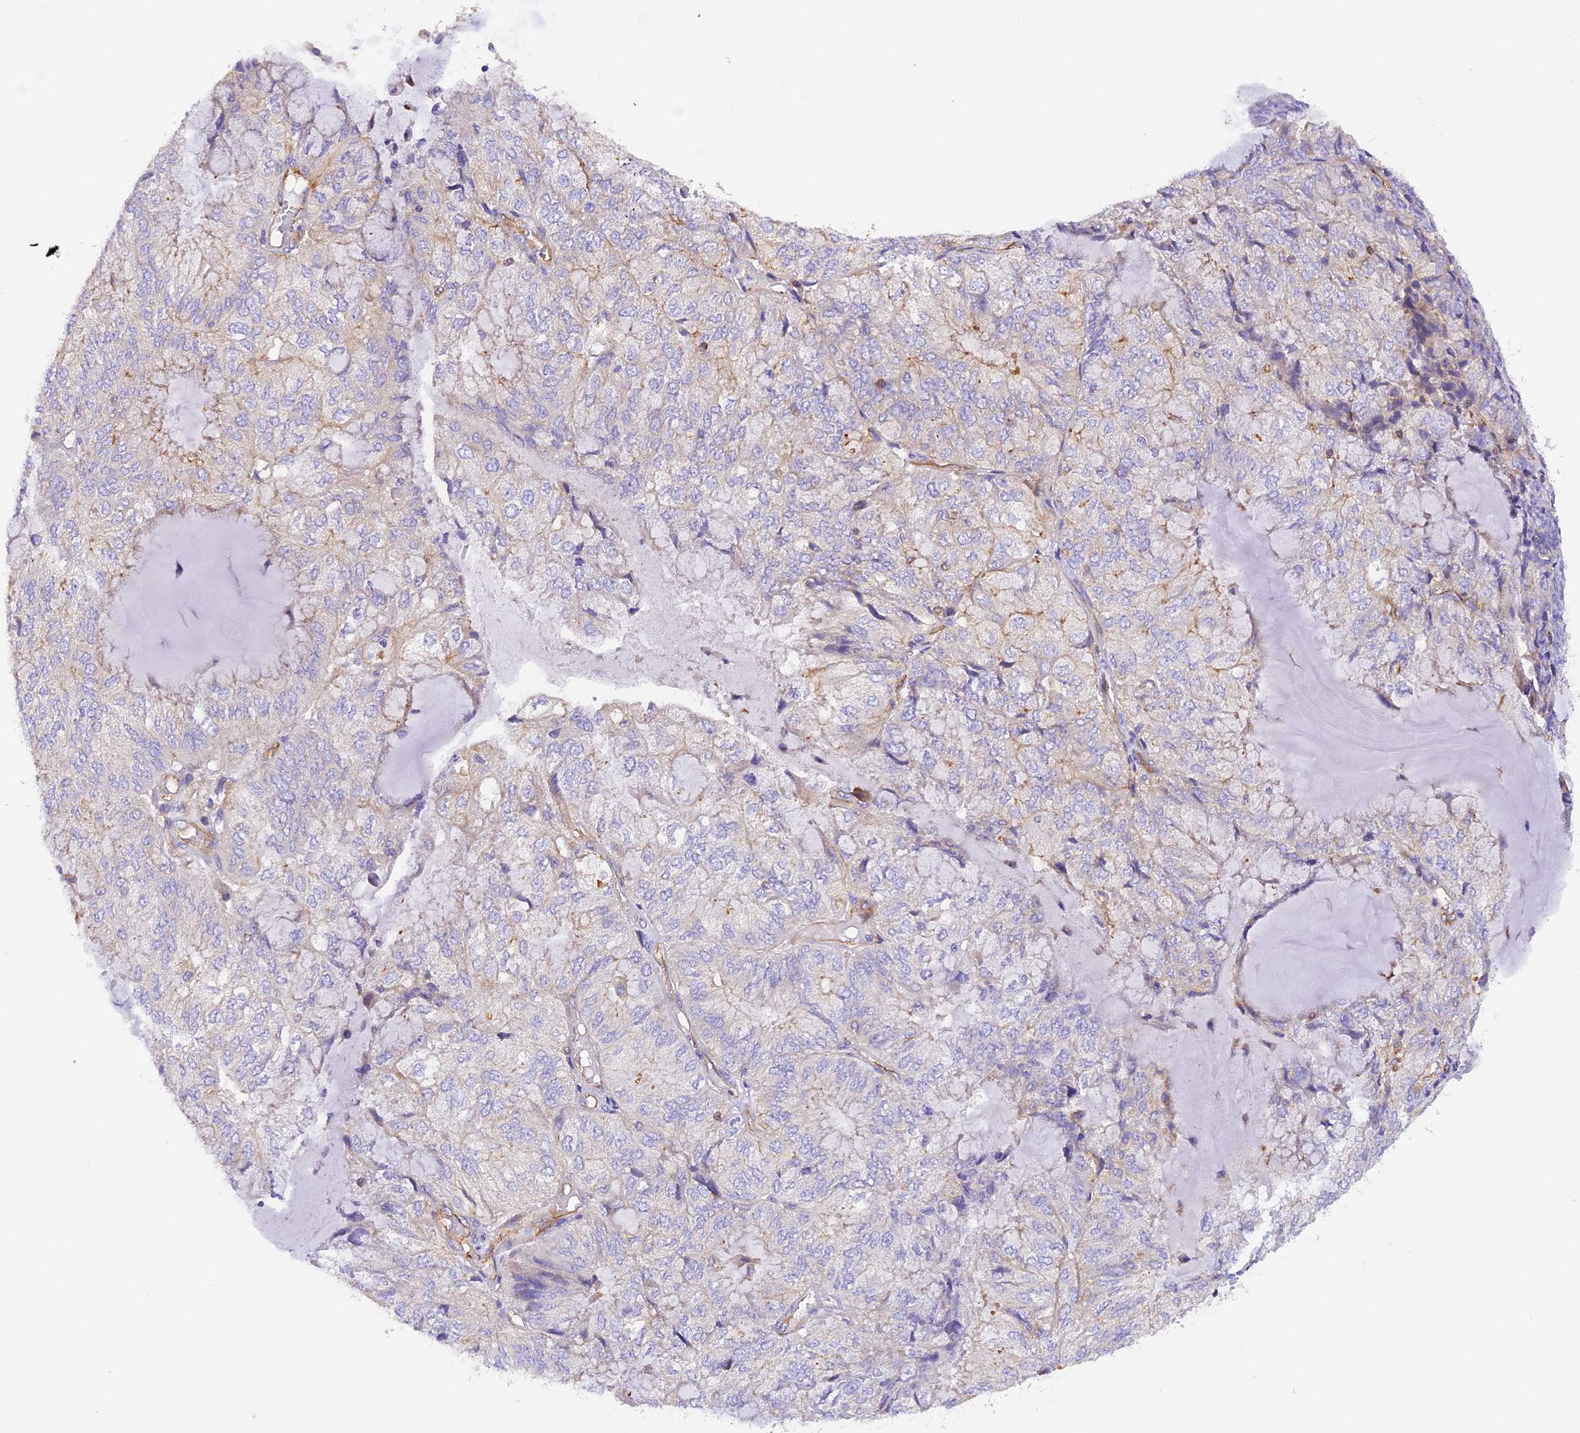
{"staining": {"intensity": "weak", "quantity": "<25%", "location": "cytoplasmic/membranous"}, "tissue": "endometrial cancer", "cell_type": "Tumor cells", "image_type": "cancer", "snomed": [{"axis": "morphology", "description": "Adenocarcinoma, NOS"}, {"axis": "topography", "description": "Endometrium"}], "caption": "Immunohistochemical staining of human endometrial cancer reveals no significant staining in tumor cells.", "gene": "FAM193A", "patient": {"sex": "female", "age": 81}}